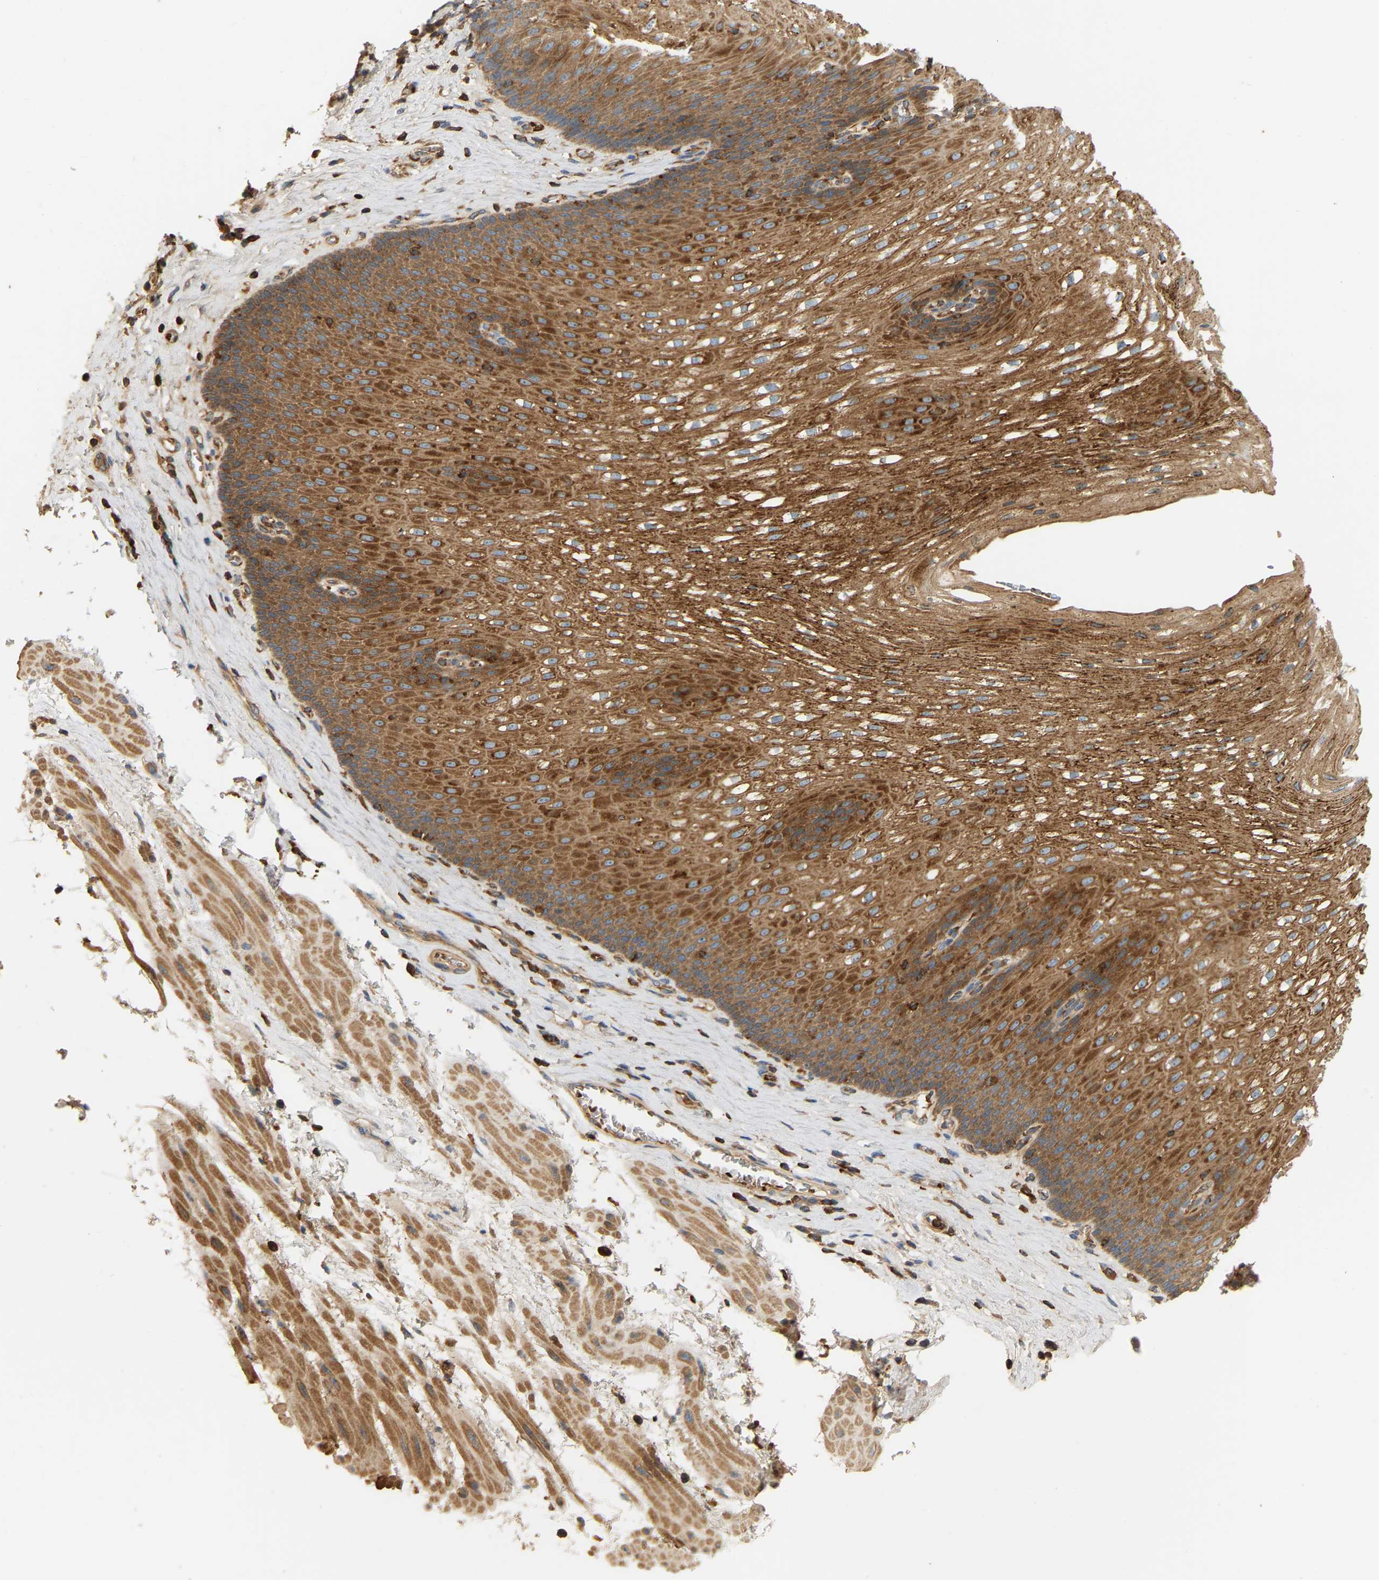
{"staining": {"intensity": "strong", "quantity": ">75%", "location": "cytoplasmic/membranous"}, "tissue": "esophagus", "cell_type": "Squamous epithelial cells", "image_type": "normal", "snomed": [{"axis": "morphology", "description": "Normal tissue, NOS"}, {"axis": "topography", "description": "Esophagus"}], "caption": "Squamous epithelial cells exhibit high levels of strong cytoplasmic/membranous expression in approximately >75% of cells in normal esophagus.", "gene": "AKAP13", "patient": {"sex": "male", "age": 48}}